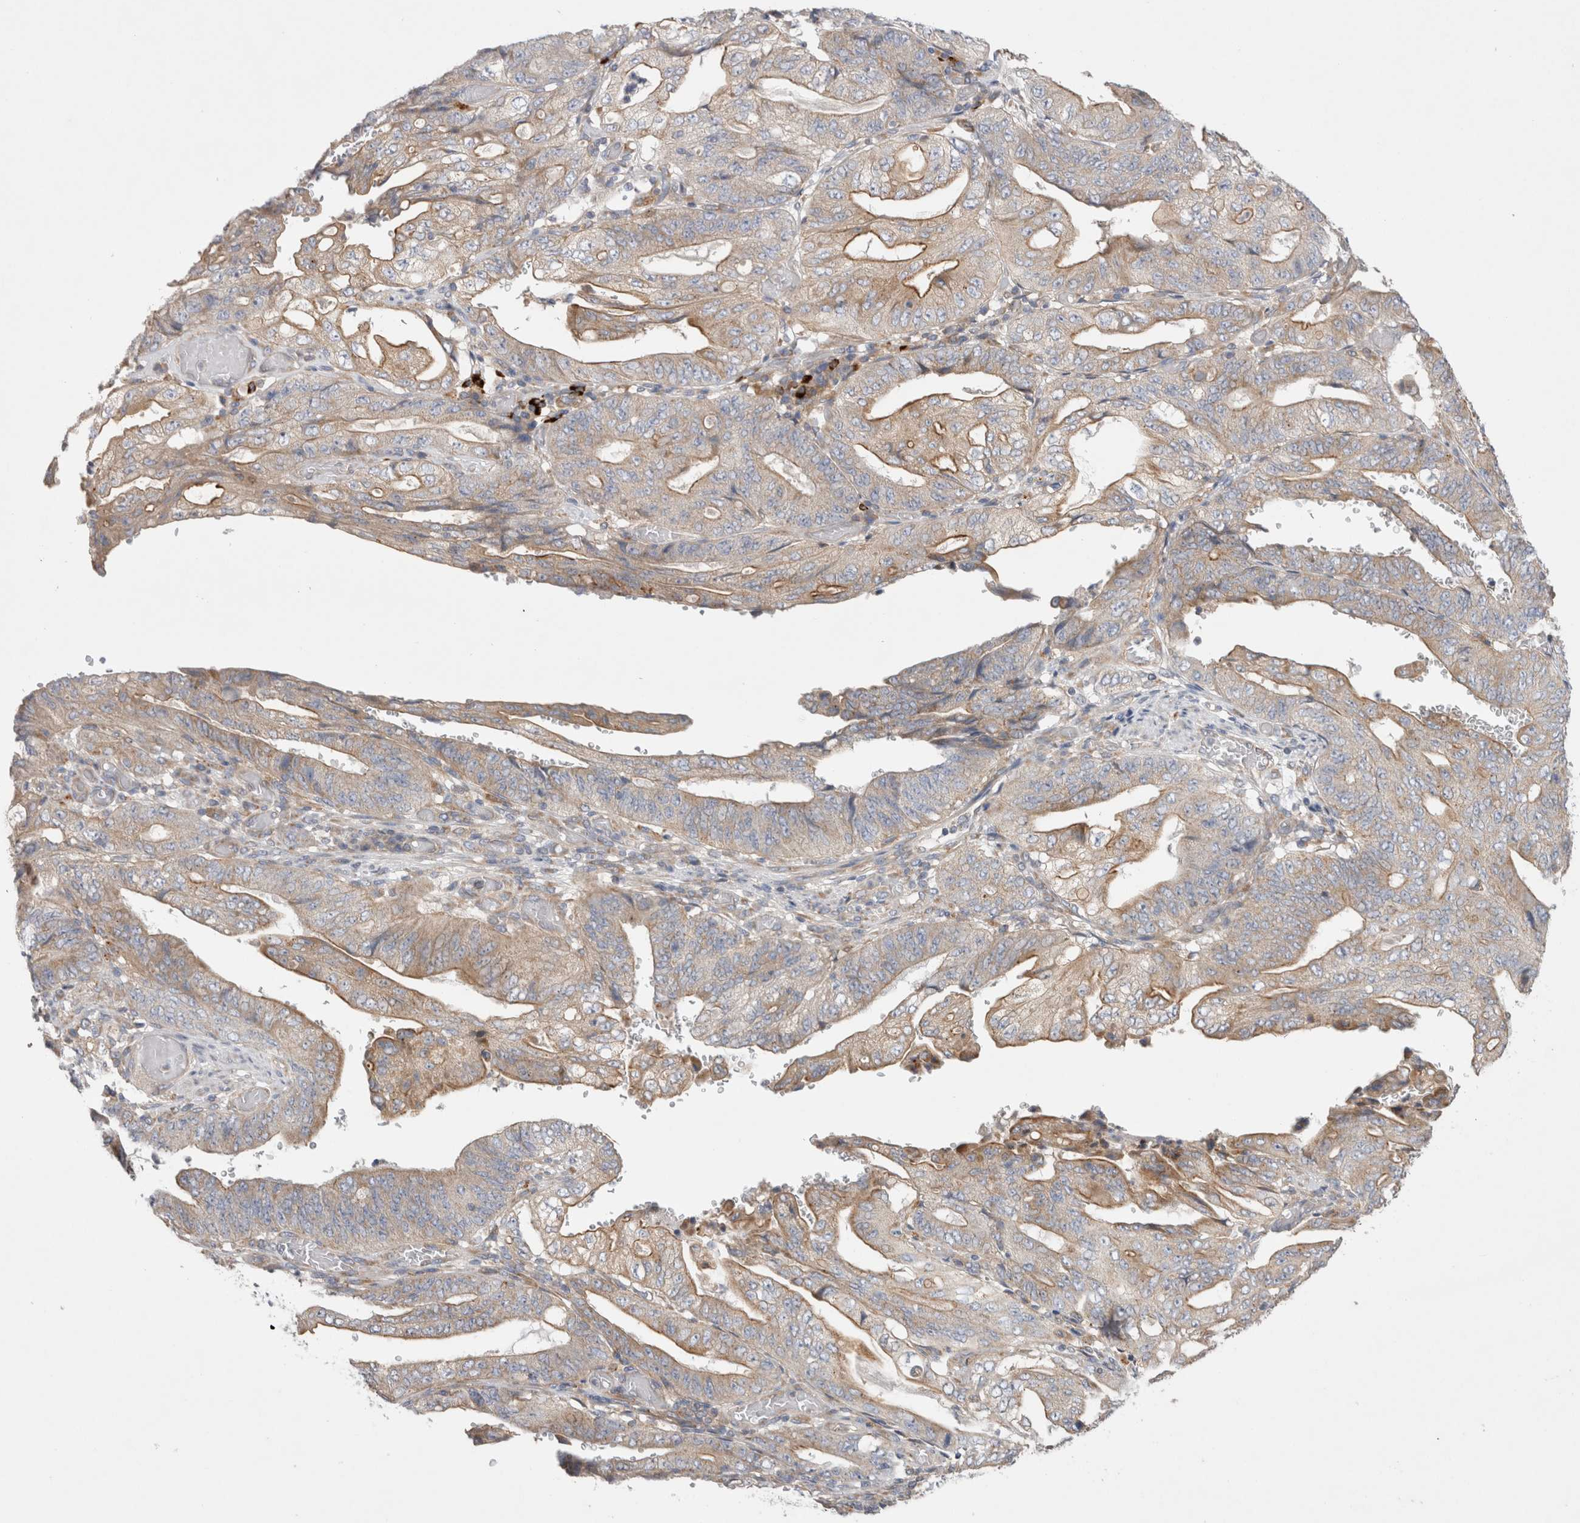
{"staining": {"intensity": "weak", "quantity": ">75%", "location": "cytoplasmic/membranous"}, "tissue": "stomach cancer", "cell_type": "Tumor cells", "image_type": "cancer", "snomed": [{"axis": "morphology", "description": "Adenocarcinoma, NOS"}, {"axis": "topography", "description": "Stomach"}], "caption": "Immunohistochemistry (IHC) (DAB) staining of stomach adenocarcinoma demonstrates weak cytoplasmic/membranous protein staining in approximately >75% of tumor cells.", "gene": "TBC1D16", "patient": {"sex": "female", "age": 73}}